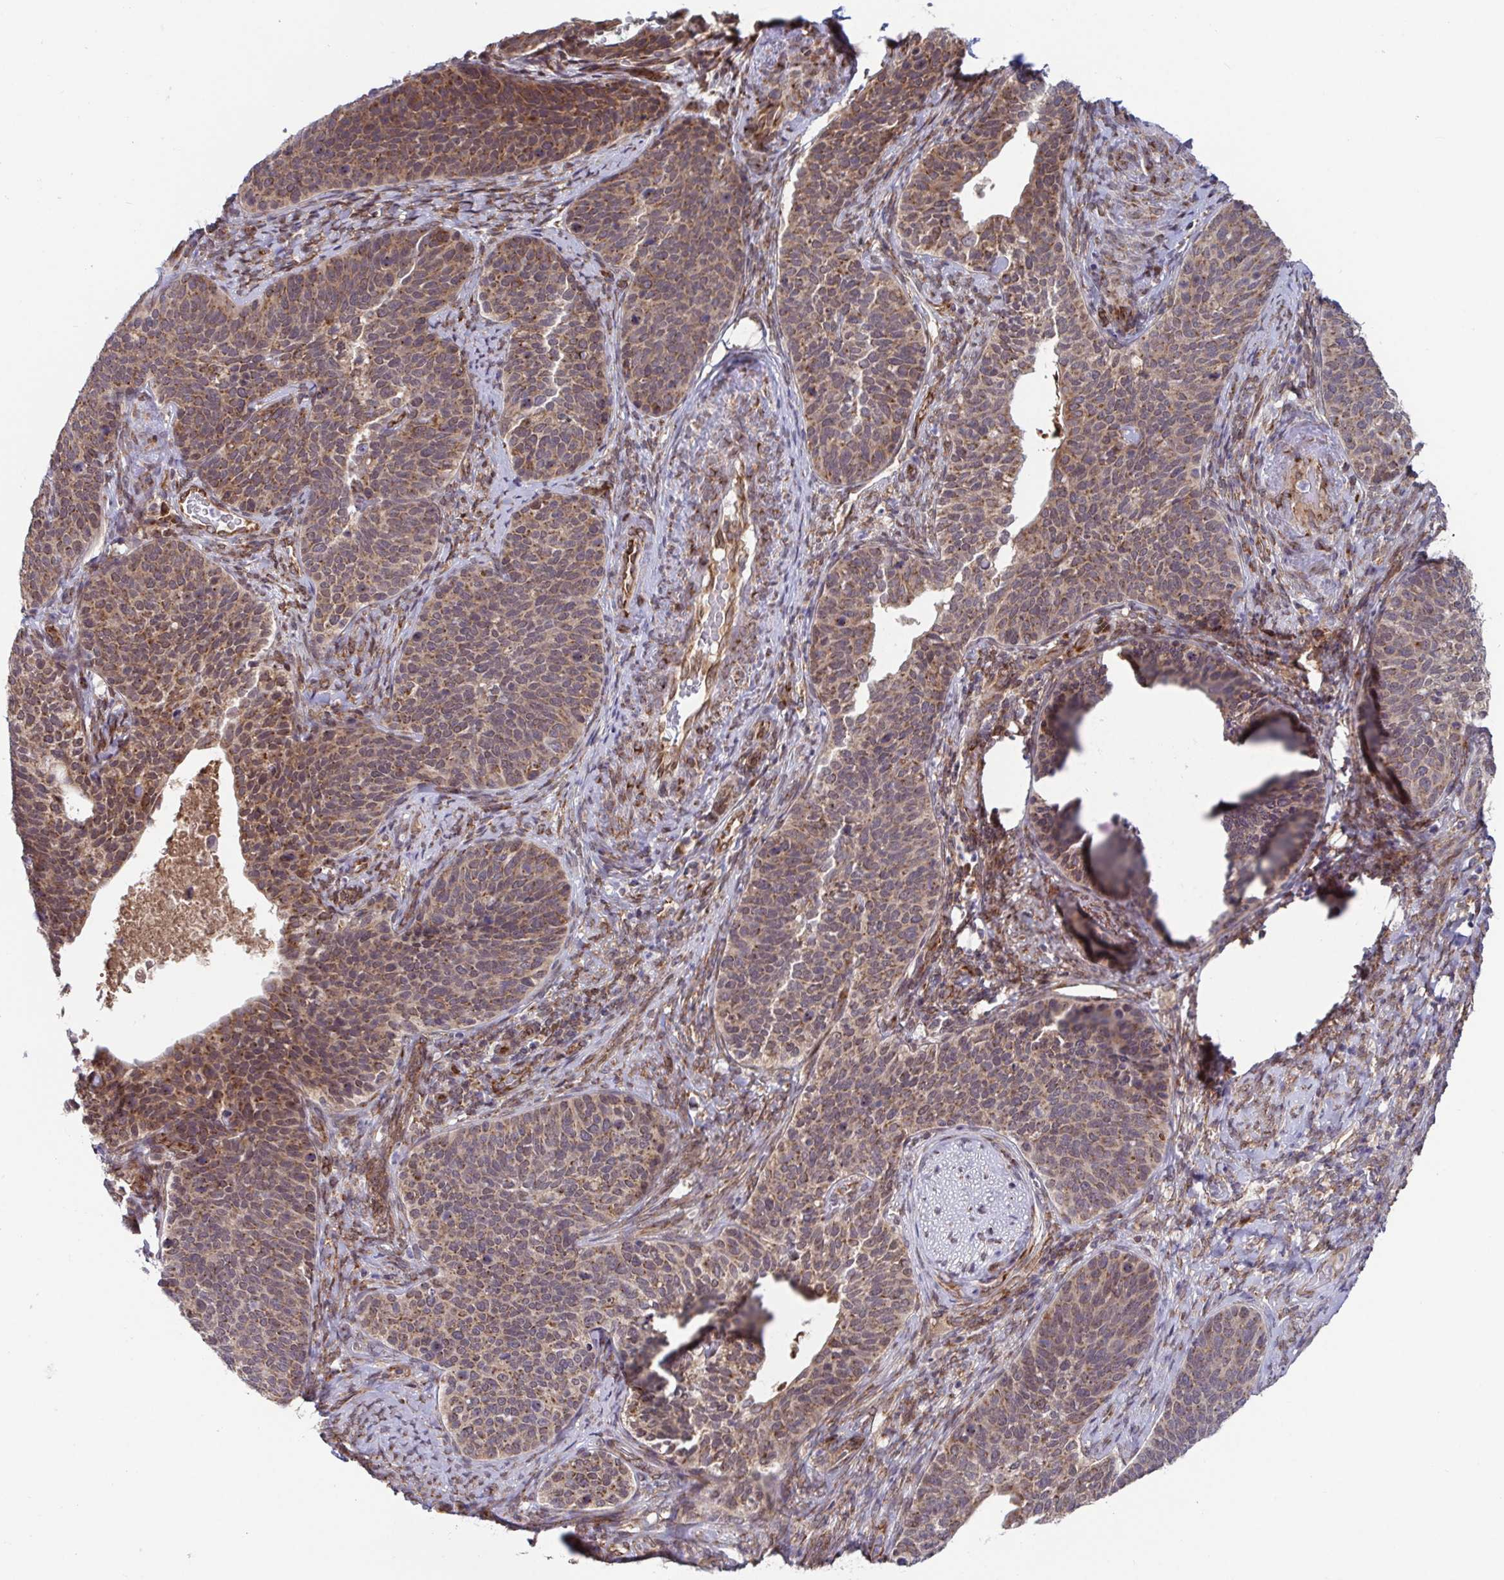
{"staining": {"intensity": "moderate", "quantity": ">75%", "location": "cytoplasmic/membranous"}, "tissue": "cervical cancer", "cell_type": "Tumor cells", "image_type": "cancer", "snomed": [{"axis": "morphology", "description": "Squamous cell carcinoma, NOS"}, {"axis": "topography", "description": "Cervix"}], "caption": "Protein expression analysis of cervical cancer reveals moderate cytoplasmic/membranous positivity in about >75% of tumor cells. (Brightfield microscopy of DAB IHC at high magnification).", "gene": "ATP5MJ", "patient": {"sex": "female", "age": 69}}